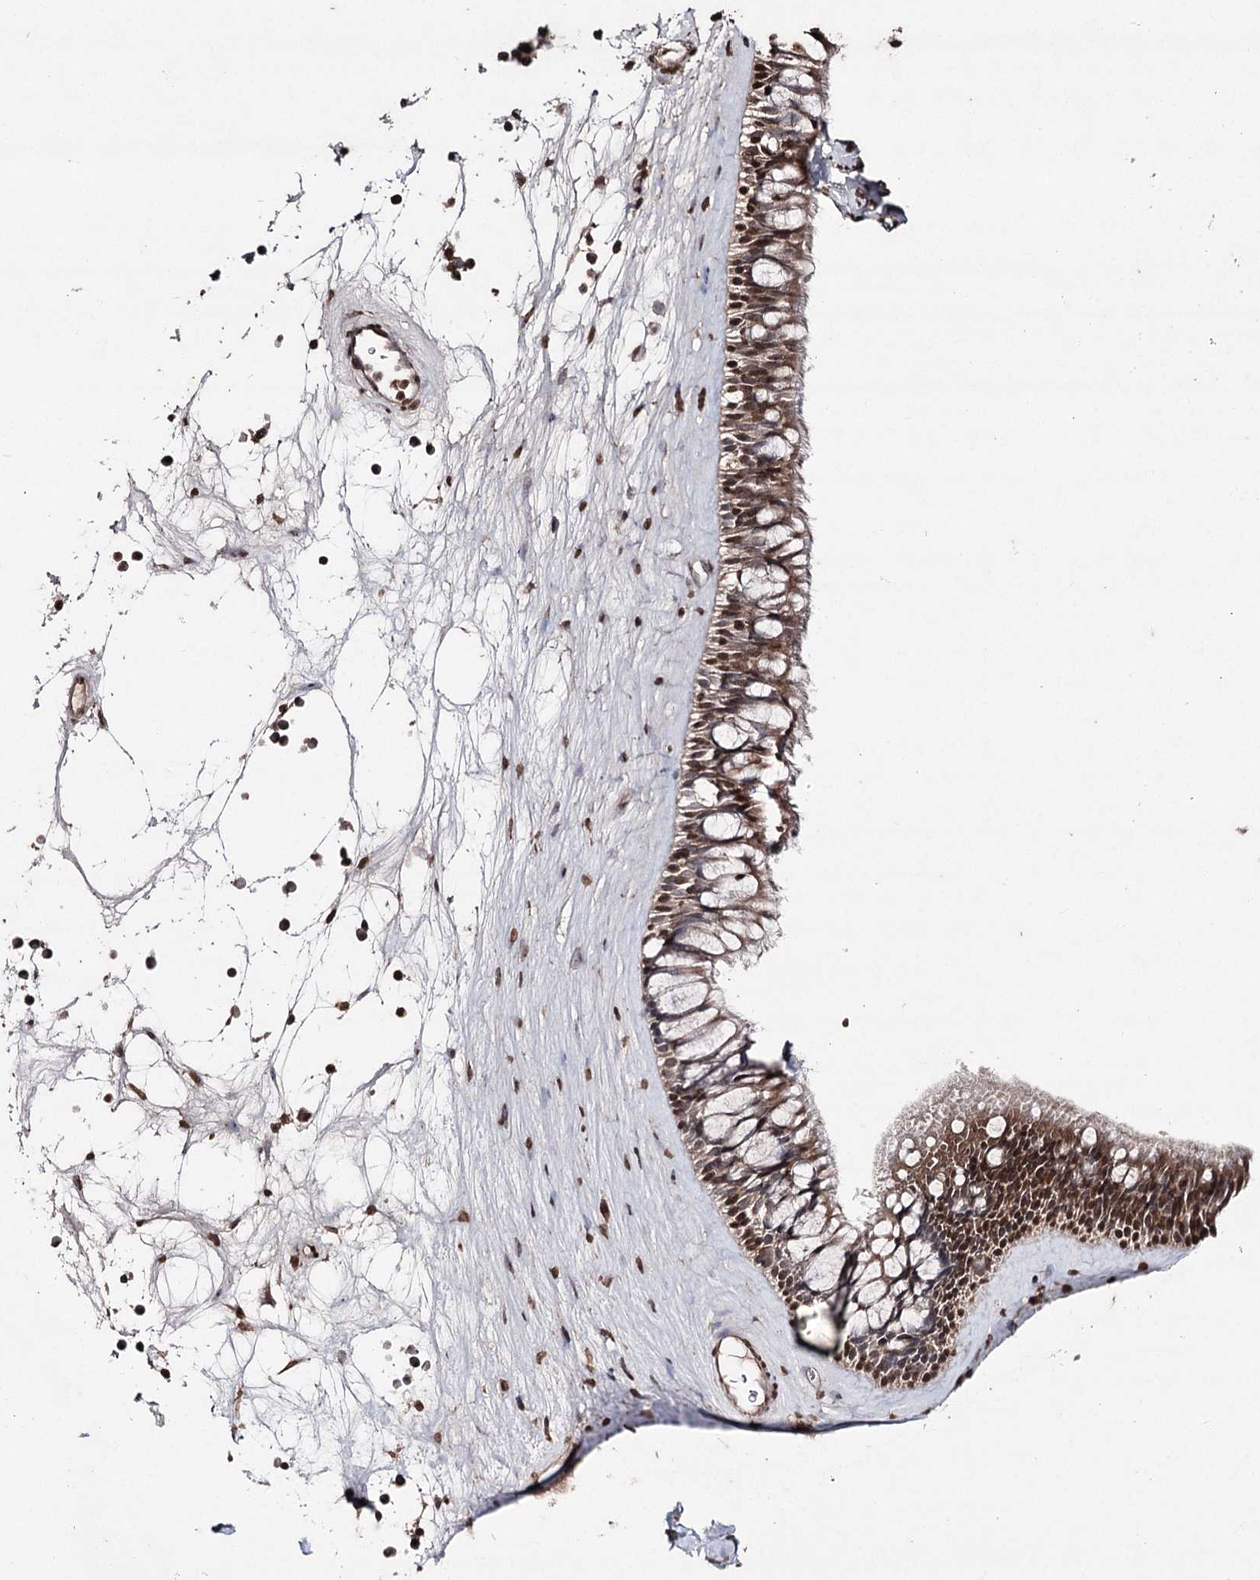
{"staining": {"intensity": "moderate", "quantity": ">75%", "location": "cytoplasmic/membranous,nuclear"}, "tissue": "nasopharynx", "cell_type": "Respiratory epithelial cells", "image_type": "normal", "snomed": [{"axis": "morphology", "description": "Normal tissue, NOS"}, {"axis": "topography", "description": "Nasopharynx"}], "caption": "Moderate cytoplasmic/membranous,nuclear positivity is seen in approximately >75% of respiratory epithelial cells in unremarkable nasopharynx. (Stains: DAB in brown, nuclei in blue, Microscopy: brightfield microscopy at high magnification).", "gene": "ATG14", "patient": {"sex": "male", "age": 64}}